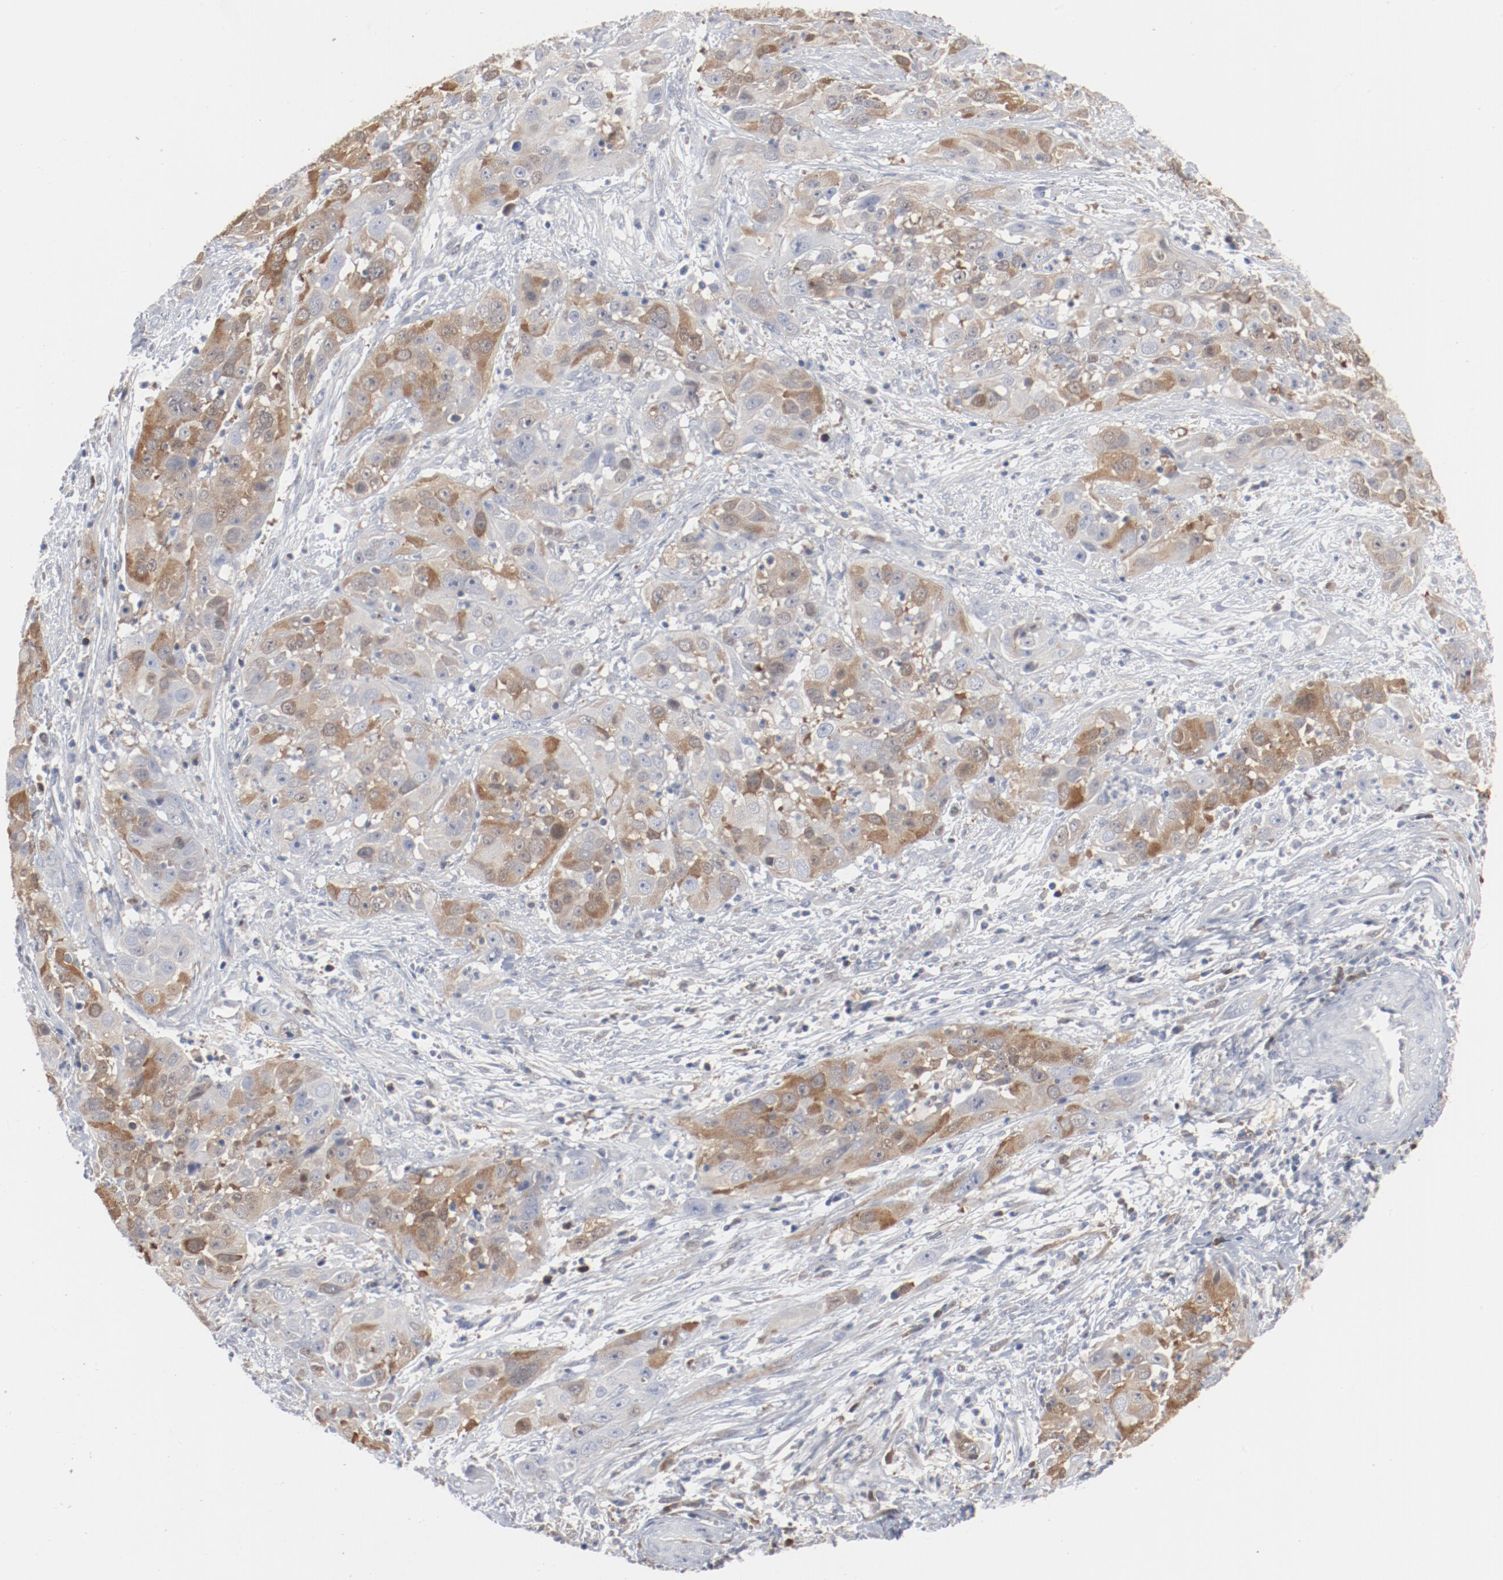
{"staining": {"intensity": "moderate", "quantity": "25%-75%", "location": "cytoplasmic/membranous"}, "tissue": "cervical cancer", "cell_type": "Tumor cells", "image_type": "cancer", "snomed": [{"axis": "morphology", "description": "Squamous cell carcinoma, NOS"}, {"axis": "topography", "description": "Cervix"}], "caption": "An IHC image of neoplastic tissue is shown. Protein staining in brown shows moderate cytoplasmic/membranous positivity in squamous cell carcinoma (cervical) within tumor cells.", "gene": "CDK1", "patient": {"sex": "female", "age": 32}}